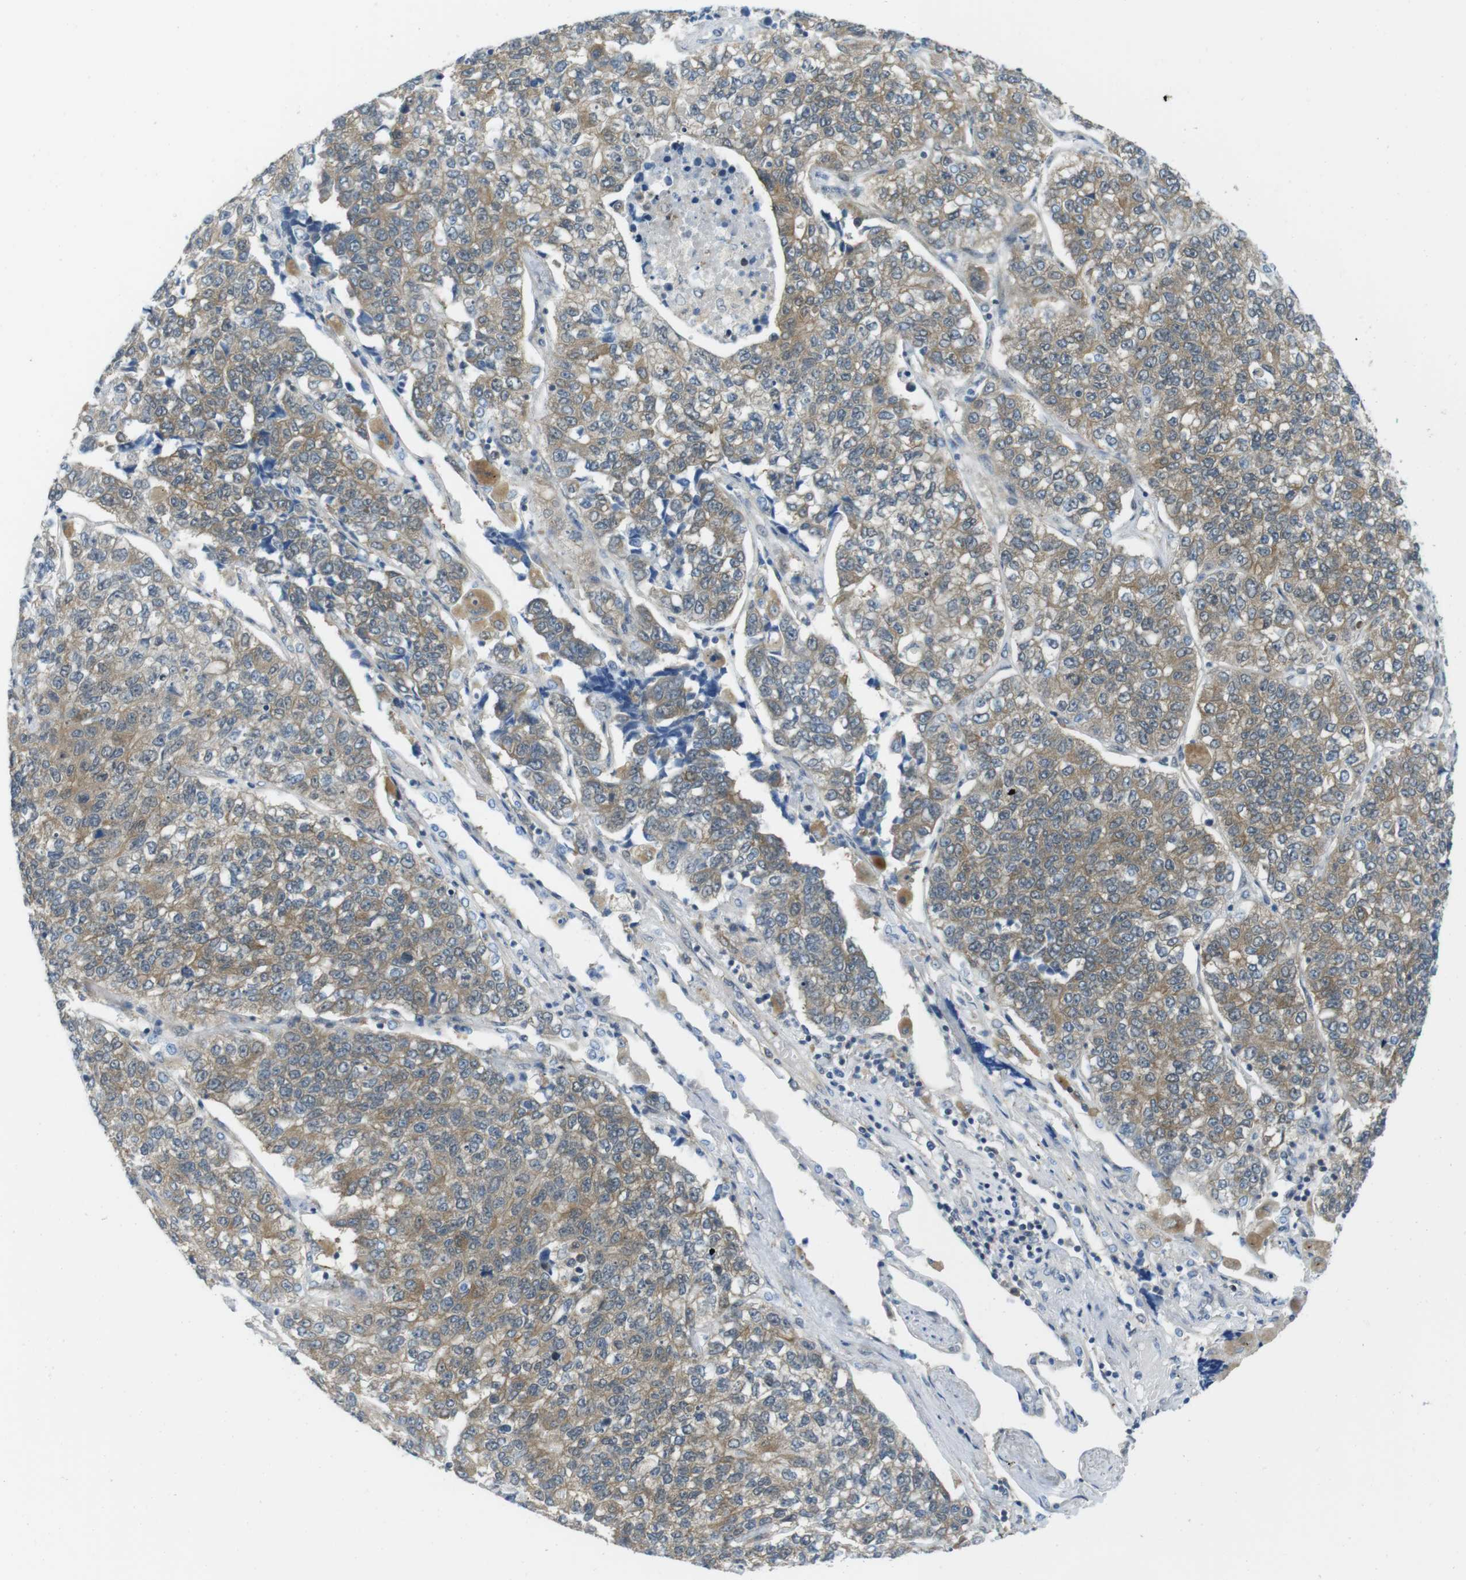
{"staining": {"intensity": "moderate", "quantity": ">75%", "location": "cytoplasmic/membranous"}, "tissue": "lung cancer", "cell_type": "Tumor cells", "image_type": "cancer", "snomed": [{"axis": "morphology", "description": "Adenocarcinoma, NOS"}, {"axis": "topography", "description": "Lung"}], "caption": "A brown stain labels moderate cytoplasmic/membranous staining of a protein in lung adenocarcinoma tumor cells. (DAB IHC, brown staining for protein, blue staining for nuclei).", "gene": "CASP2", "patient": {"sex": "male", "age": 49}}